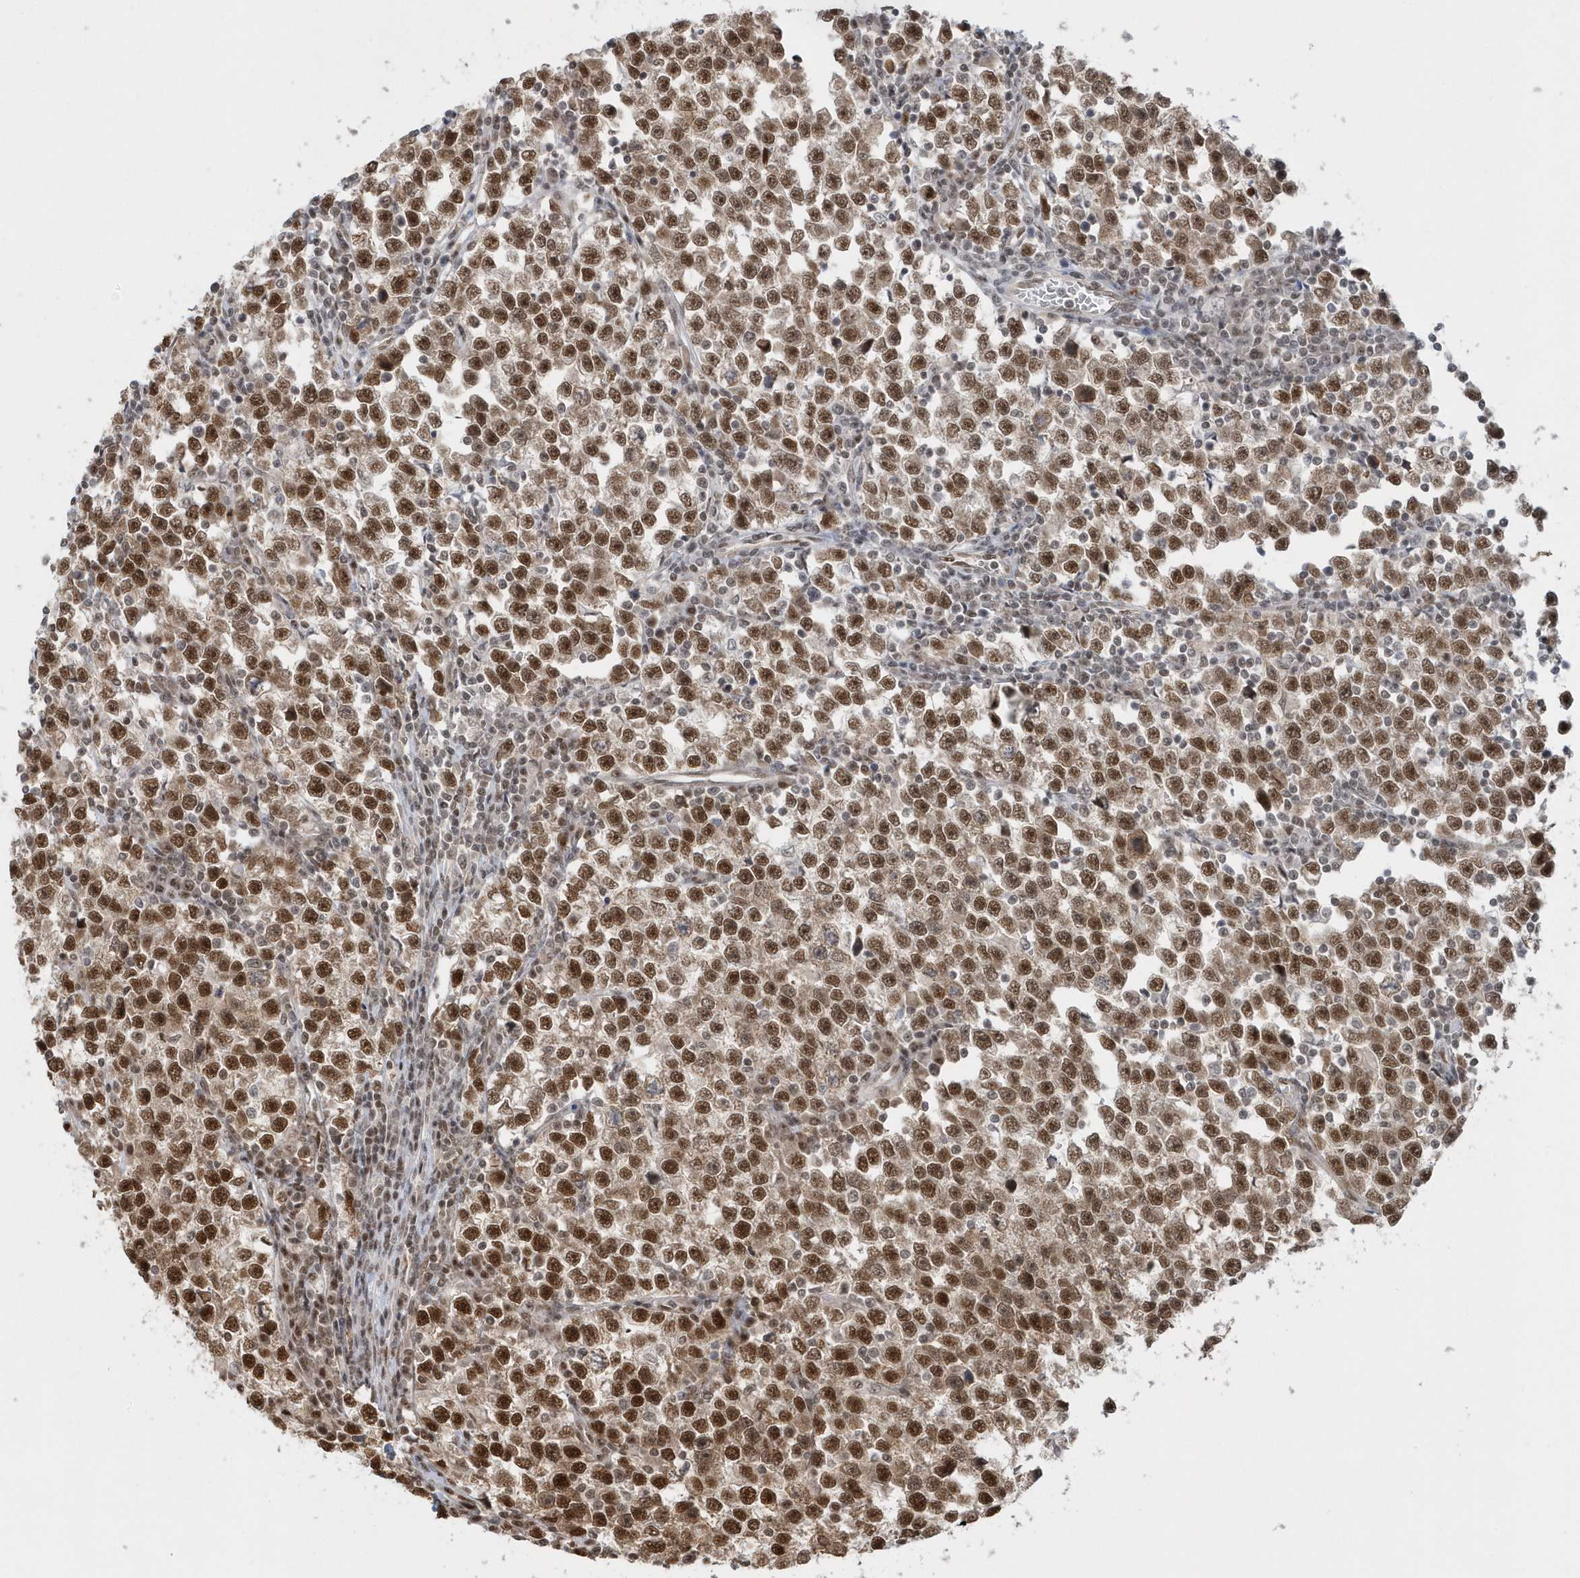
{"staining": {"intensity": "strong", "quantity": ">75%", "location": "nuclear"}, "tissue": "testis cancer", "cell_type": "Tumor cells", "image_type": "cancer", "snomed": [{"axis": "morphology", "description": "Normal tissue, NOS"}, {"axis": "morphology", "description": "Seminoma, NOS"}, {"axis": "topography", "description": "Testis"}], "caption": "Immunohistochemistry image of testis cancer stained for a protein (brown), which demonstrates high levels of strong nuclear staining in approximately >75% of tumor cells.", "gene": "SEPHS1", "patient": {"sex": "male", "age": 43}}